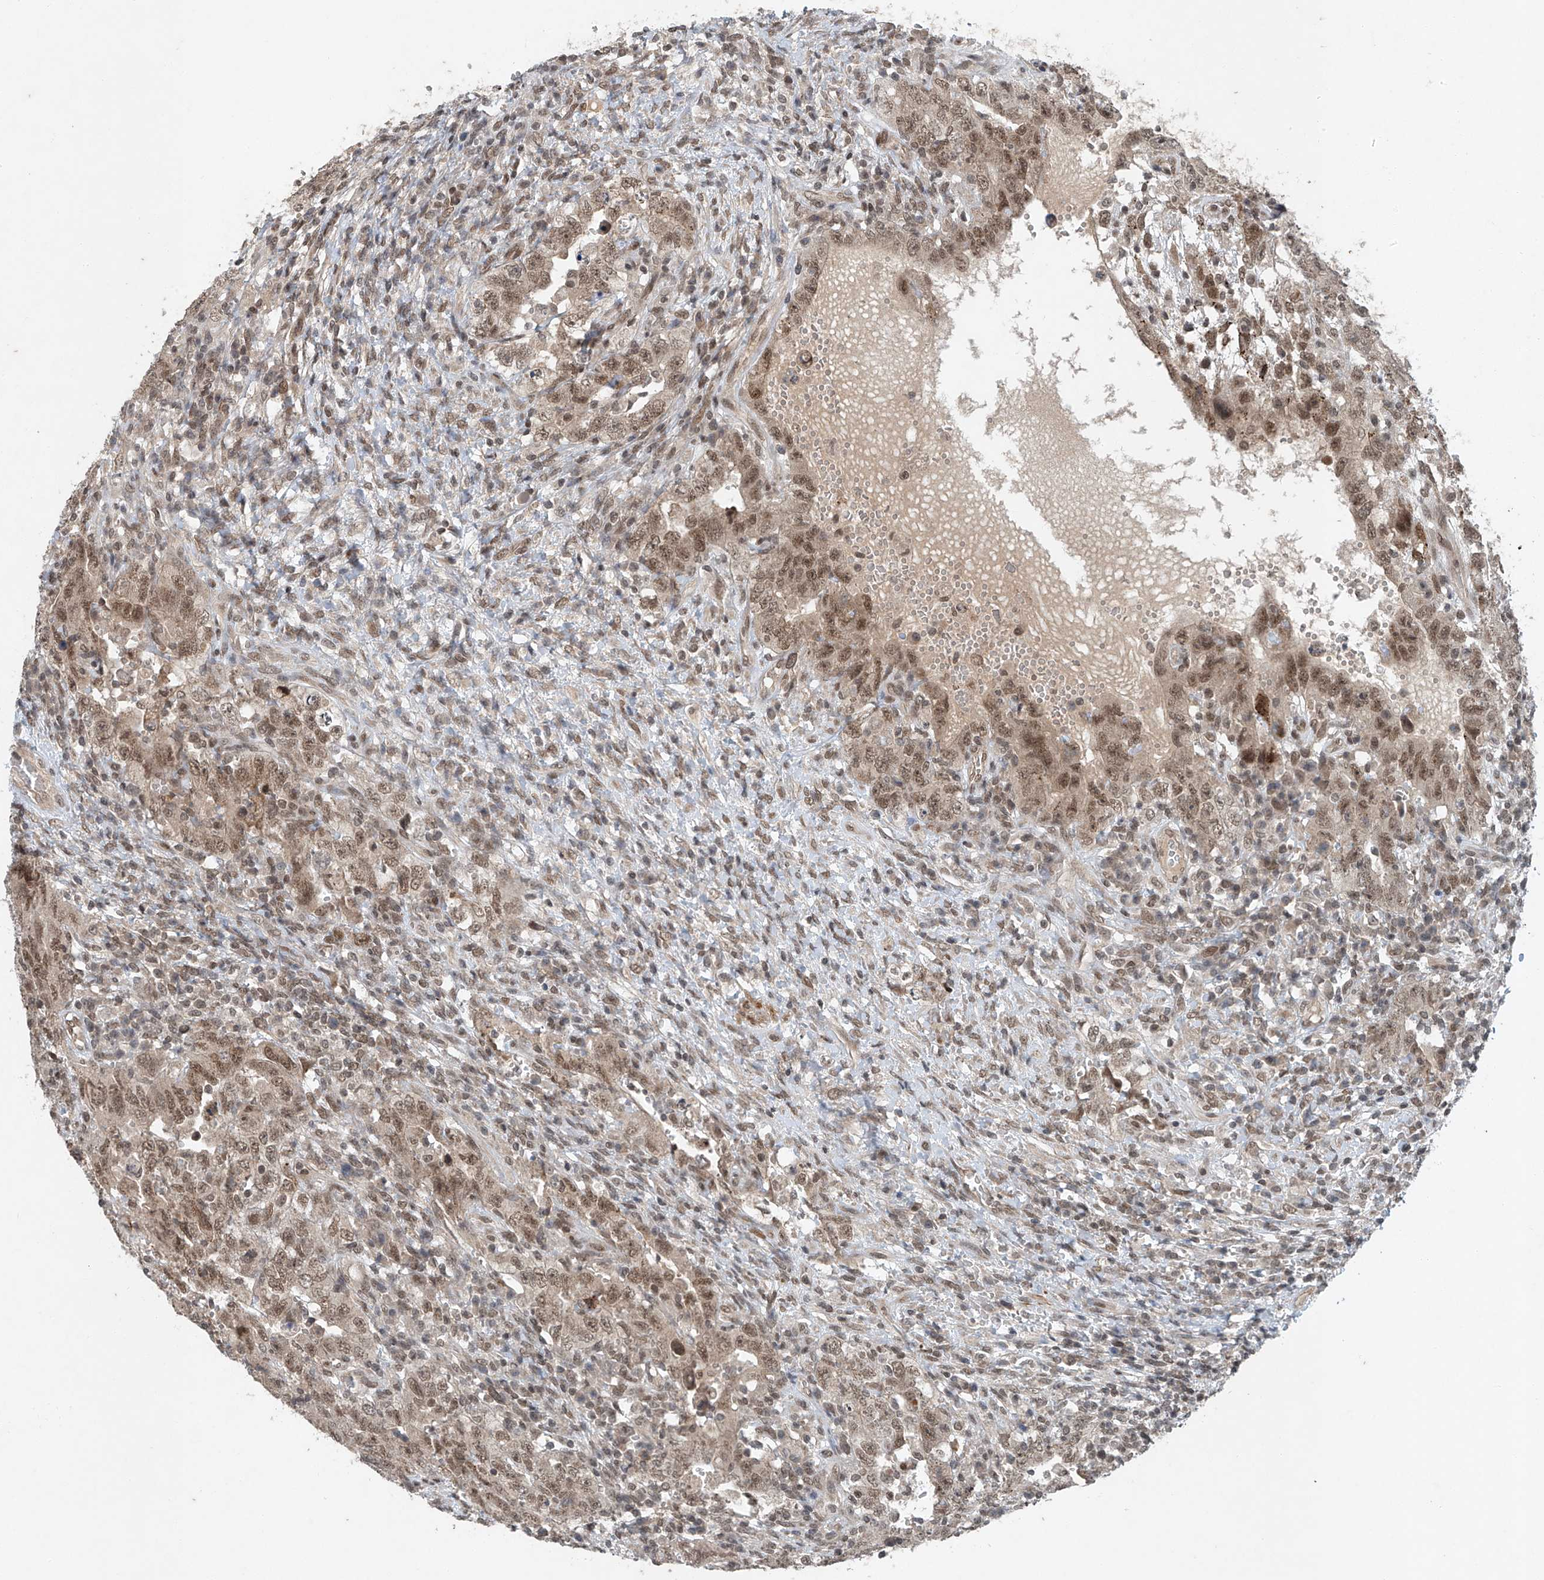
{"staining": {"intensity": "moderate", "quantity": ">75%", "location": "nuclear"}, "tissue": "testis cancer", "cell_type": "Tumor cells", "image_type": "cancer", "snomed": [{"axis": "morphology", "description": "Carcinoma, Embryonal, NOS"}, {"axis": "topography", "description": "Testis"}], "caption": "An immunohistochemistry (IHC) image of neoplastic tissue is shown. Protein staining in brown highlights moderate nuclear positivity in testis embryonal carcinoma within tumor cells.", "gene": "TAF8", "patient": {"sex": "male", "age": 26}}